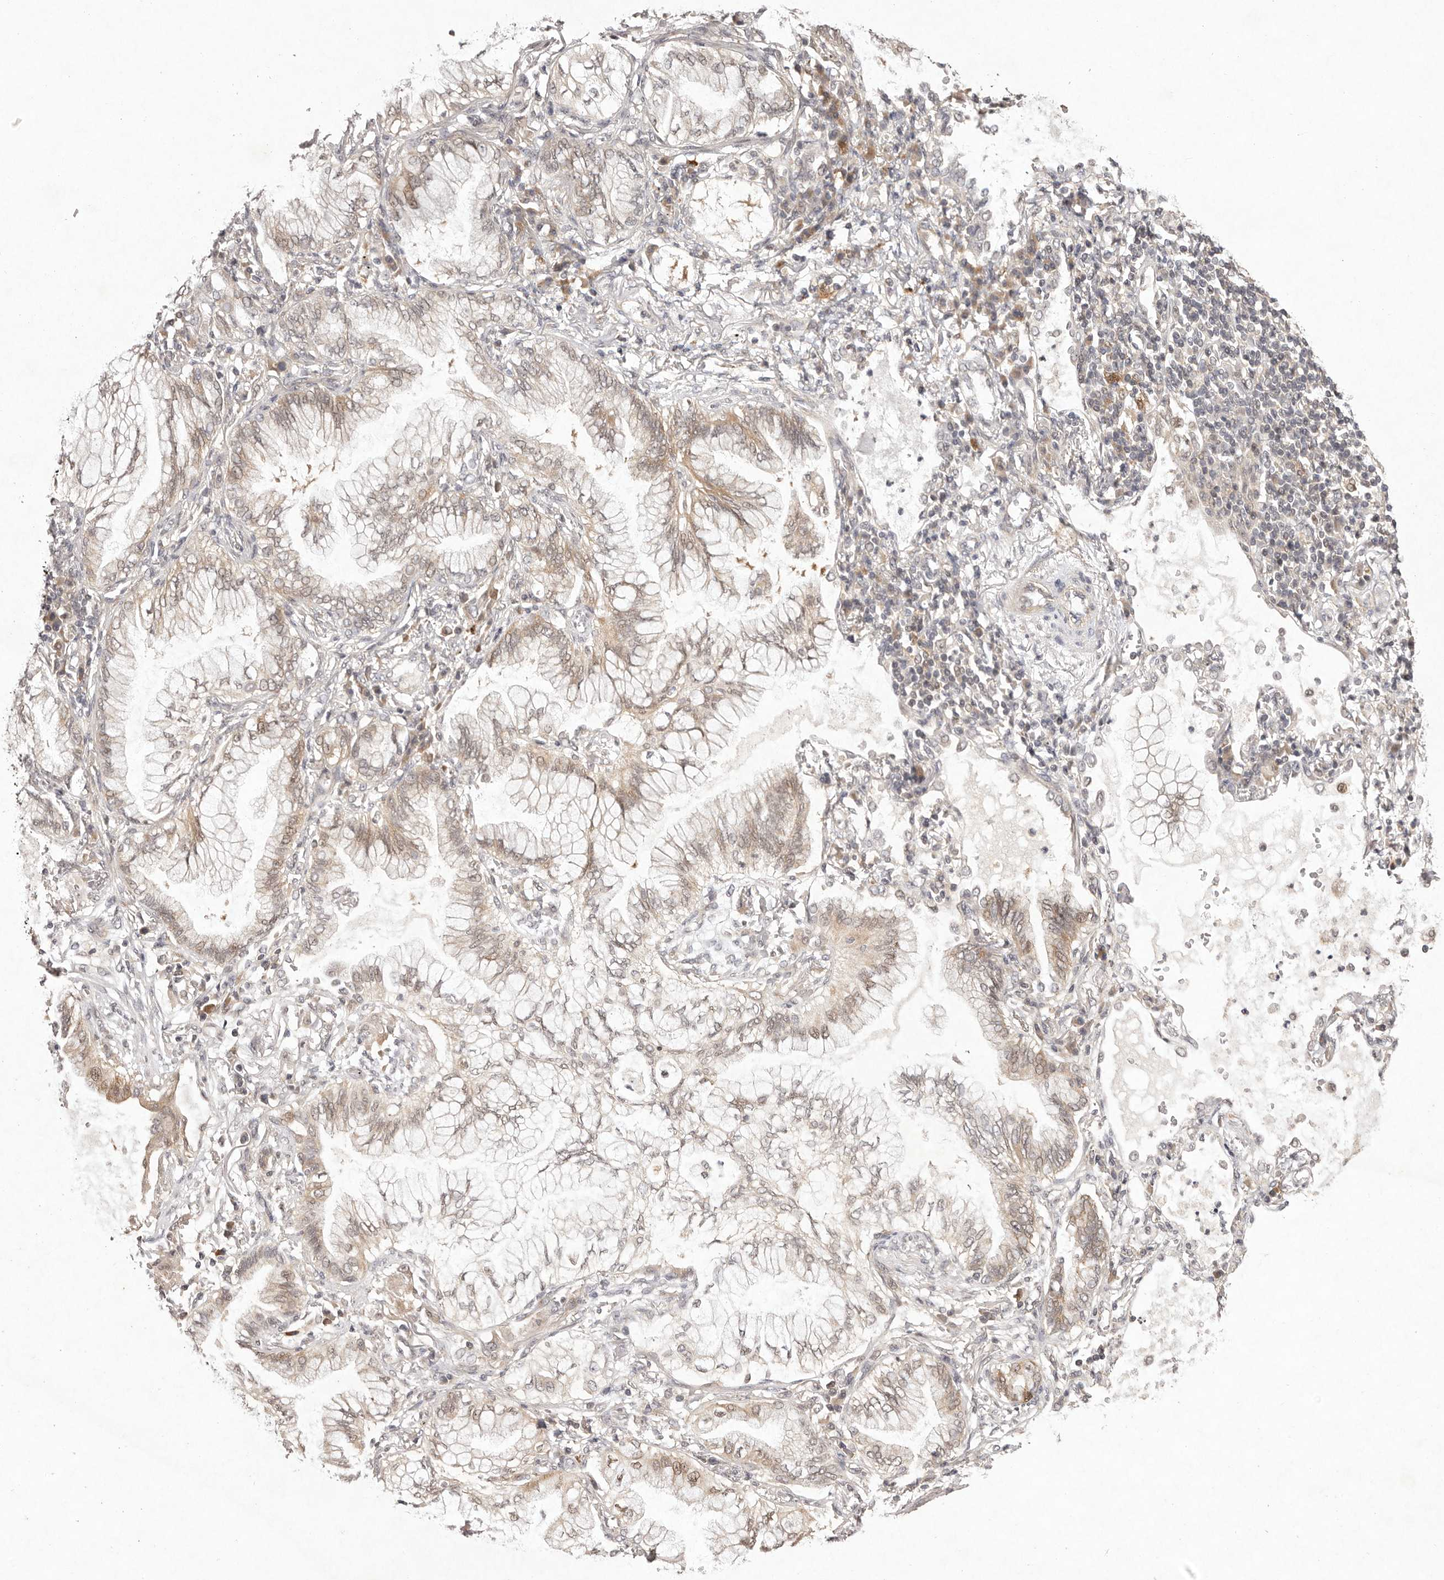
{"staining": {"intensity": "weak", "quantity": ">75%", "location": "cytoplasmic/membranous,nuclear"}, "tissue": "lung cancer", "cell_type": "Tumor cells", "image_type": "cancer", "snomed": [{"axis": "morphology", "description": "Adenocarcinoma, NOS"}, {"axis": "topography", "description": "Lung"}], "caption": "This histopathology image demonstrates adenocarcinoma (lung) stained with IHC to label a protein in brown. The cytoplasmic/membranous and nuclear of tumor cells show weak positivity for the protein. Nuclei are counter-stained blue.", "gene": "BUD31", "patient": {"sex": "female", "age": 70}}